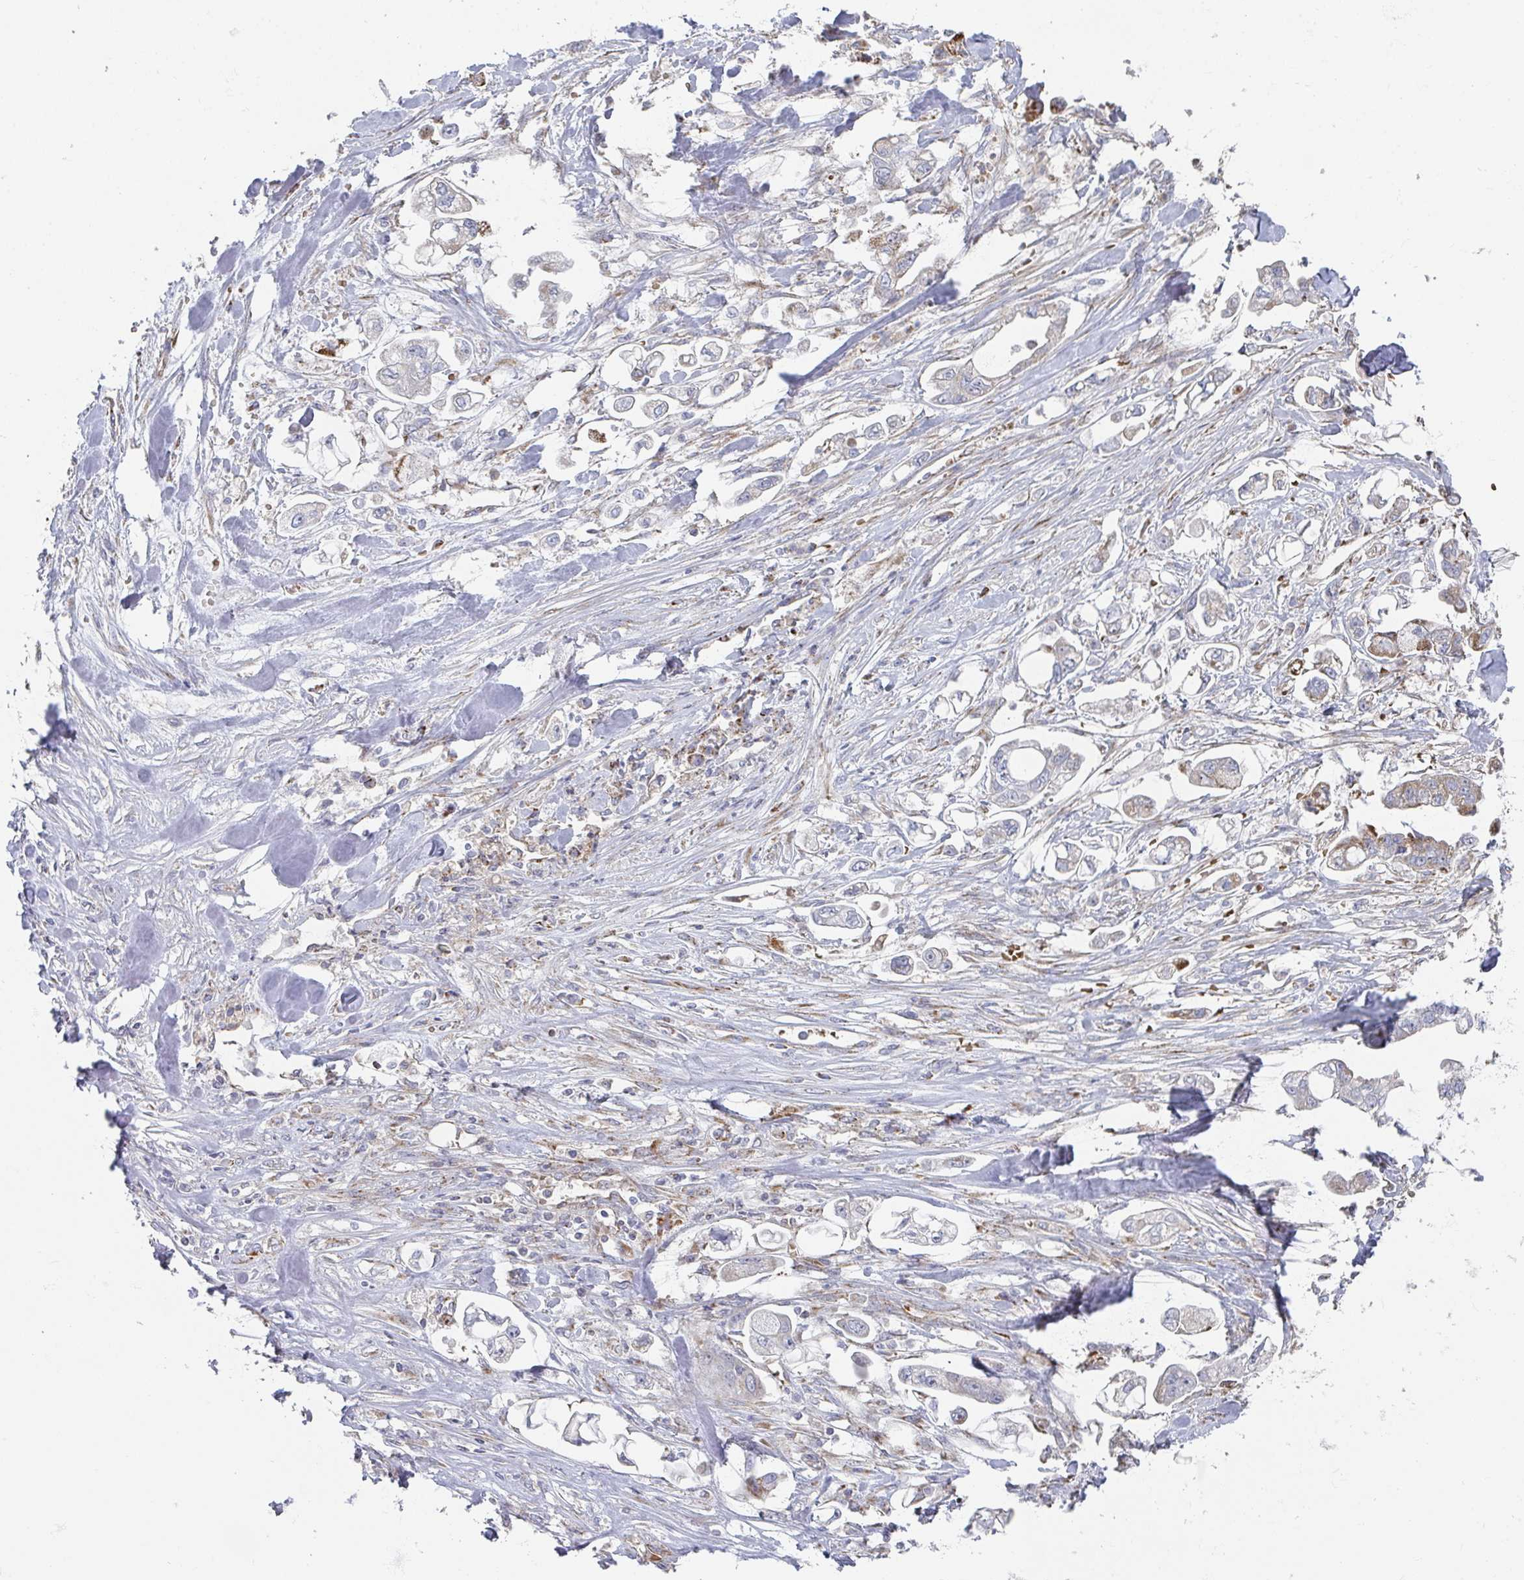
{"staining": {"intensity": "negative", "quantity": "none", "location": "none"}, "tissue": "stomach cancer", "cell_type": "Tumor cells", "image_type": "cancer", "snomed": [{"axis": "morphology", "description": "Adenocarcinoma, NOS"}, {"axis": "topography", "description": "Stomach"}], "caption": "IHC photomicrograph of neoplastic tissue: human stomach adenocarcinoma stained with DAB exhibits no significant protein expression in tumor cells.", "gene": "ZNF526", "patient": {"sex": "male", "age": 62}}